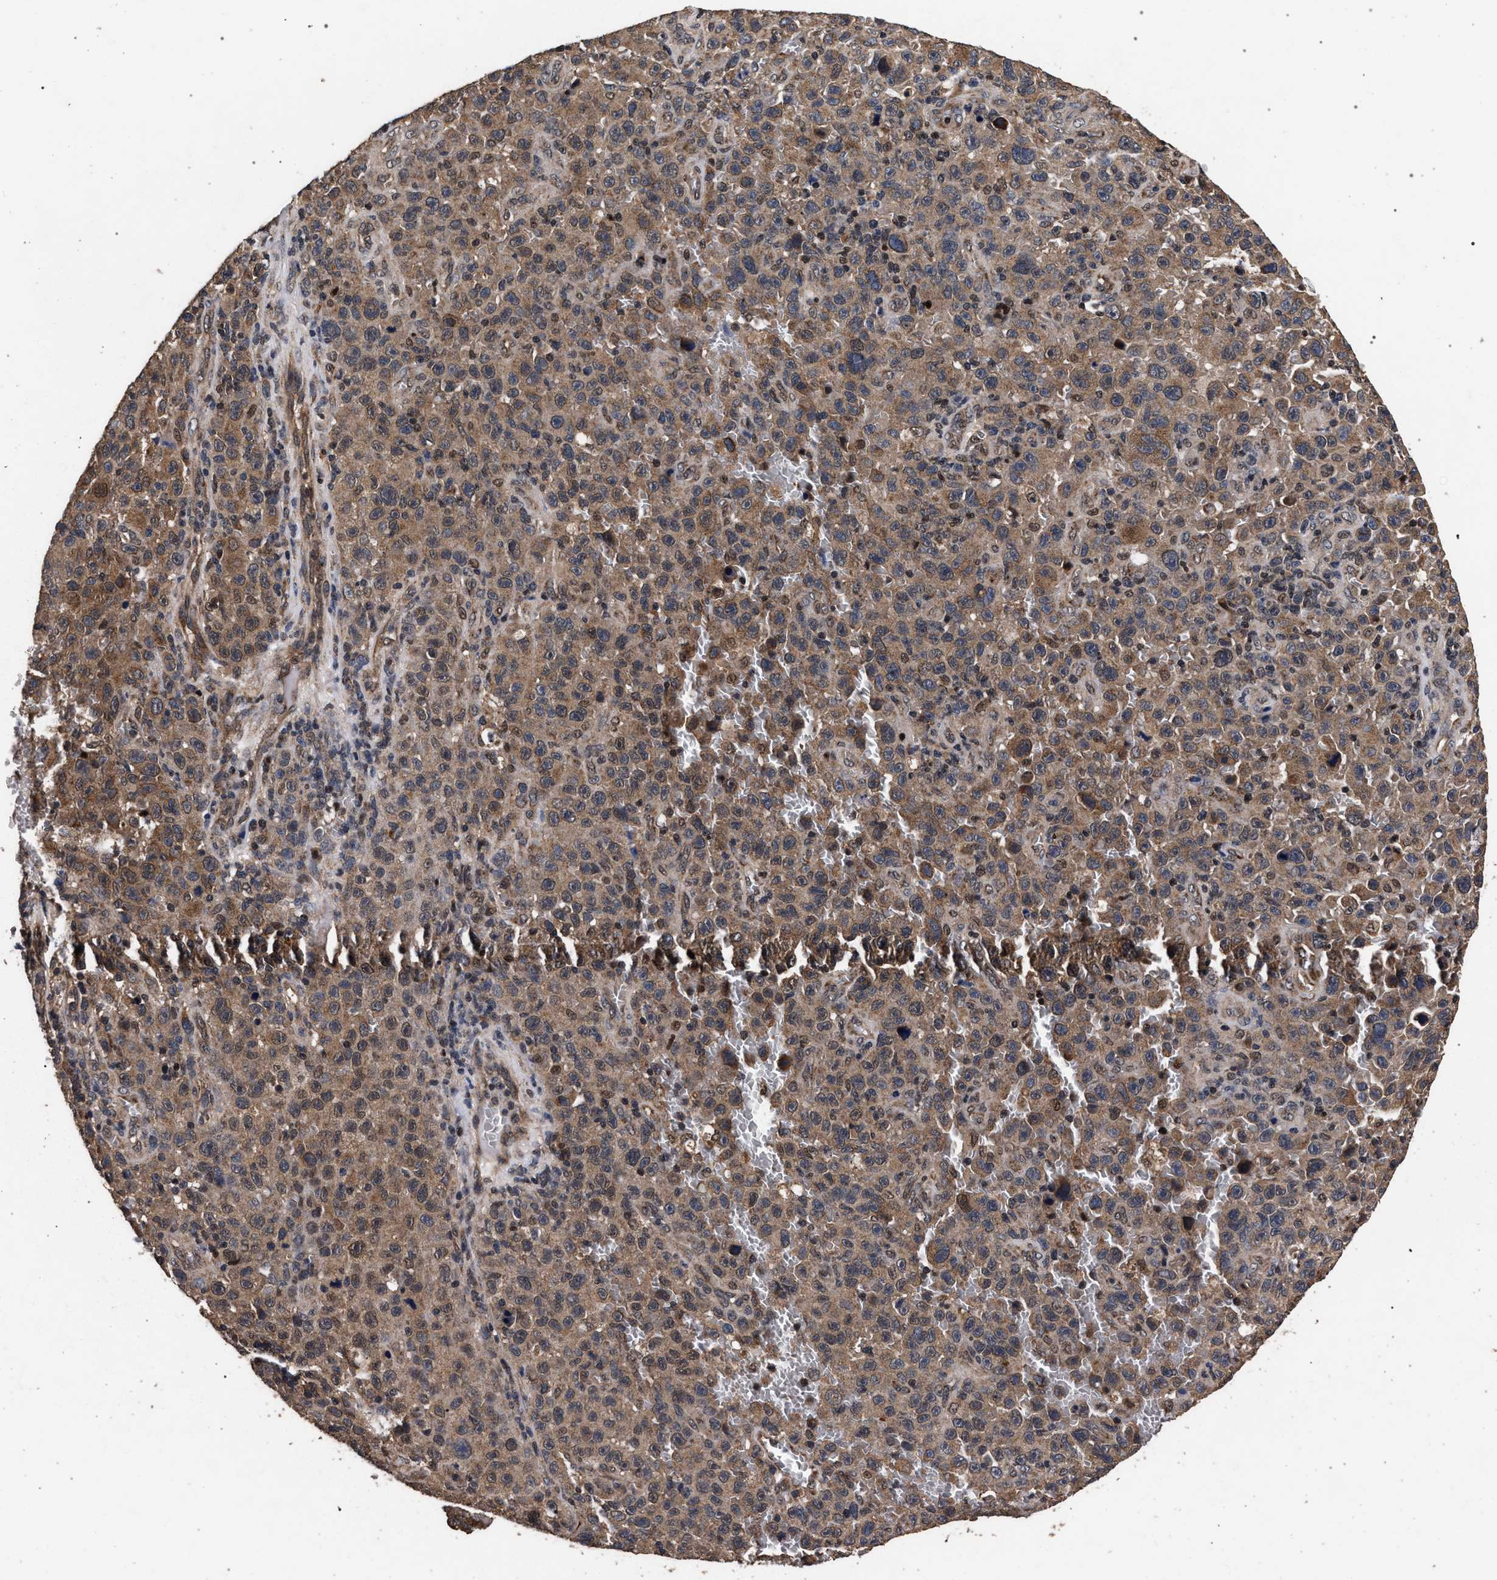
{"staining": {"intensity": "moderate", "quantity": ">75%", "location": "cytoplasmic/membranous,nuclear"}, "tissue": "melanoma", "cell_type": "Tumor cells", "image_type": "cancer", "snomed": [{"axis": "morphology", "description": "Malignant melanoma, NOS"}, {"axis": "topography", "description": "Skin"}], "caption": "Brown immunohistochemical staining in human malignant melanoma shows moderate cytoplasmic/membranous and nuclear positivity in approximately >75% of tumor cells.", "gene": "ACOX1", "patient": {"sex": "female", "age": 82}}